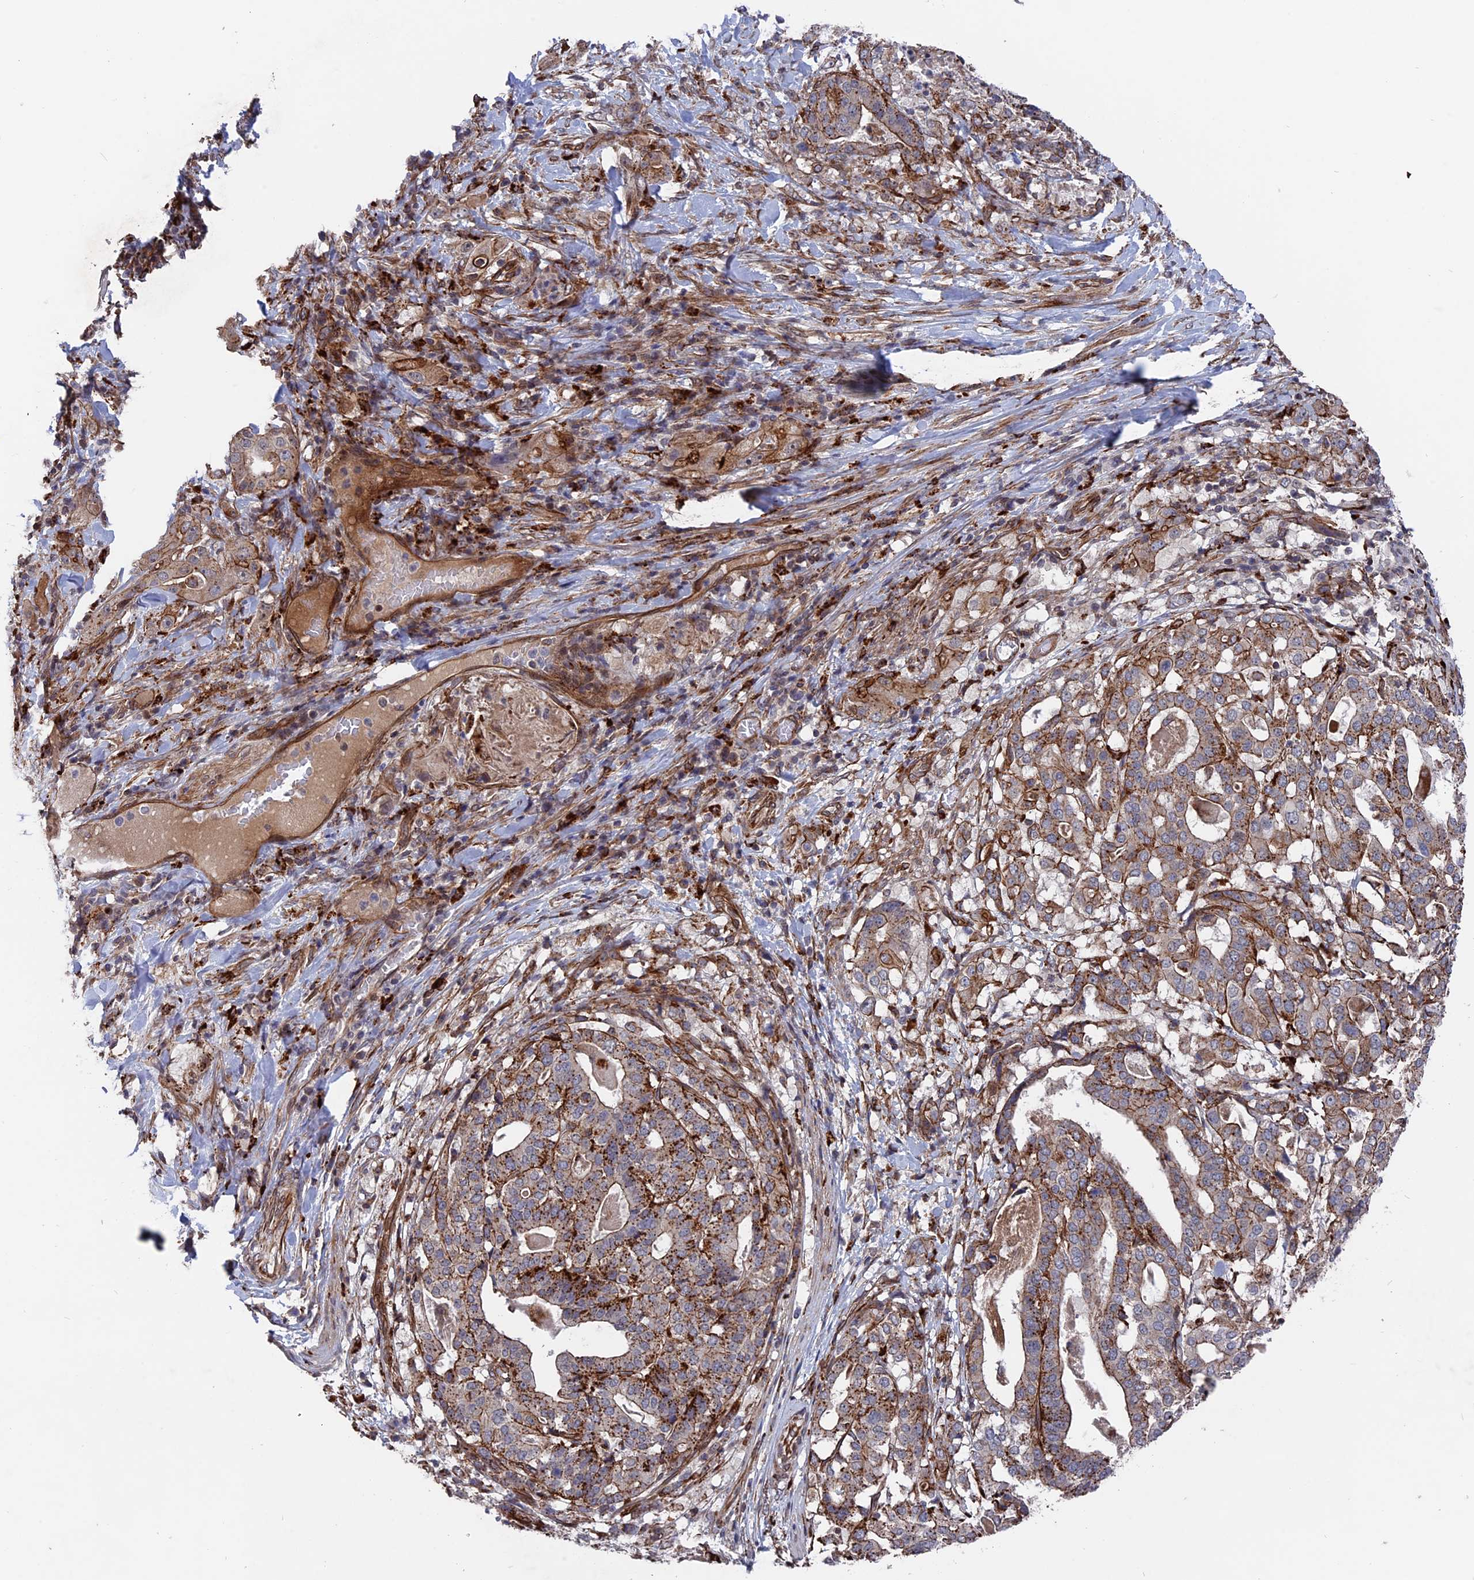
{"staining": {"intensity": "moderate", "quantity": "25%-75%", "location": "cytoplasmic/membranous"}, "tissue": "stomach cancer", "cell_type": "Tumor cells", "image_type": "cancer", "snomed": [{"axis": "morphology", "description": "Adenocarcinoma, NOS"}, {"axis": "topography", "description": "Stomach"}], "caption": "The micrograph demonstrates staining of stomach cancer (adenocarcinoma), revealing moderate cytoplasmic/membranous protein expression (brown color) within tumor cells.", "gene": "NOSIP", "patient": {"sex": "male", "age": 48}}